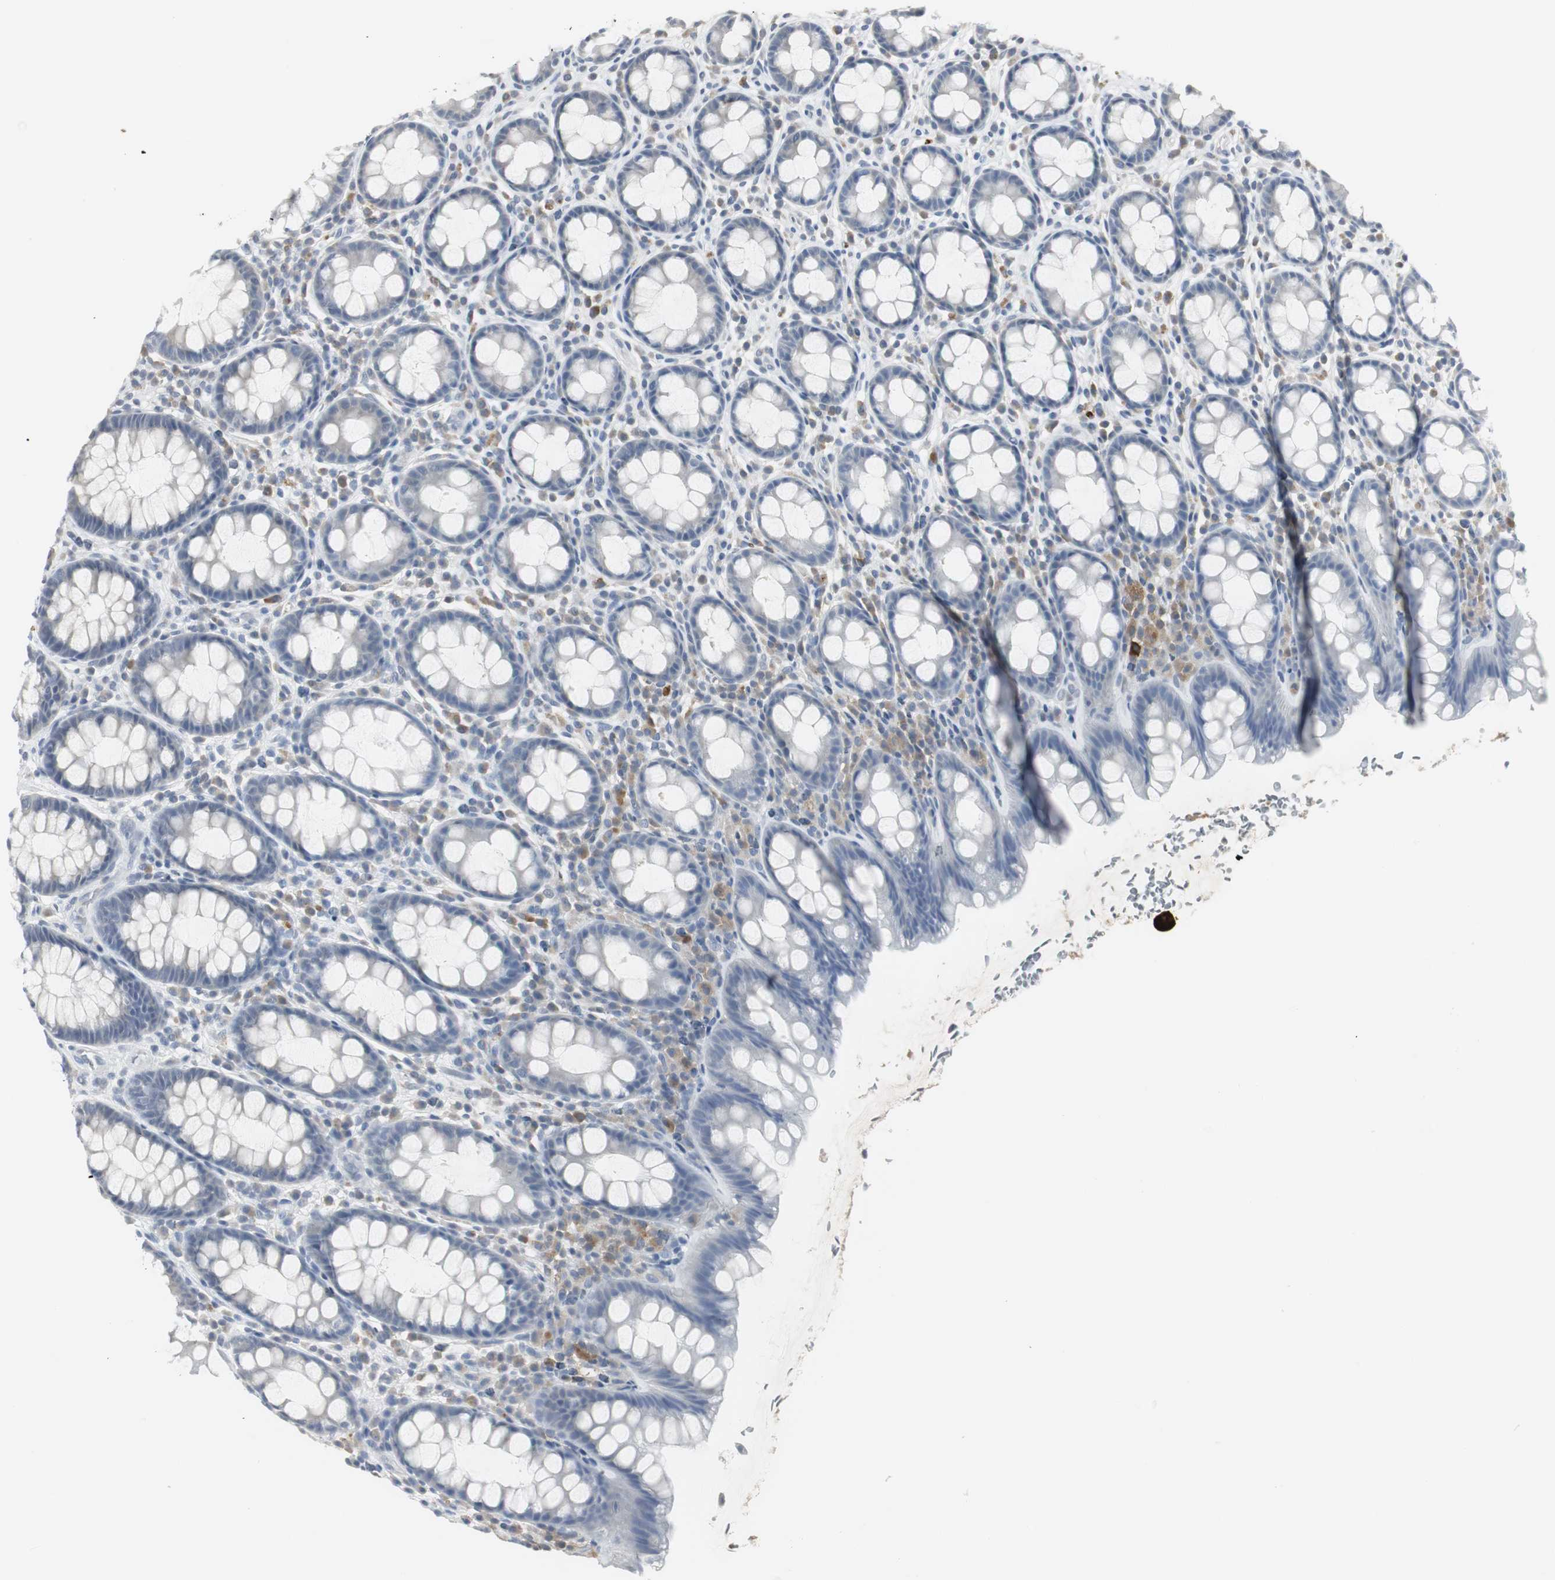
{"staining": {"intensity": "negative", "quantity": "none", "location": "none"}, "tissue": "rectum", "cell_type": "Glandular cells", "image_type": "normal", "snomed": [{"axis": "morphology", "description": "Normal tissue, NOS"}, {"axis": "topography", "description": "Rectum"}], "caption": "DAB (3,3'-diaminobenzidine) immunohistochemical staining of unremarkable human rectum demonstrates no significant expression in glandular cells.", "gene": "PI15", "patient": {"sex": "male", "age": 92}}